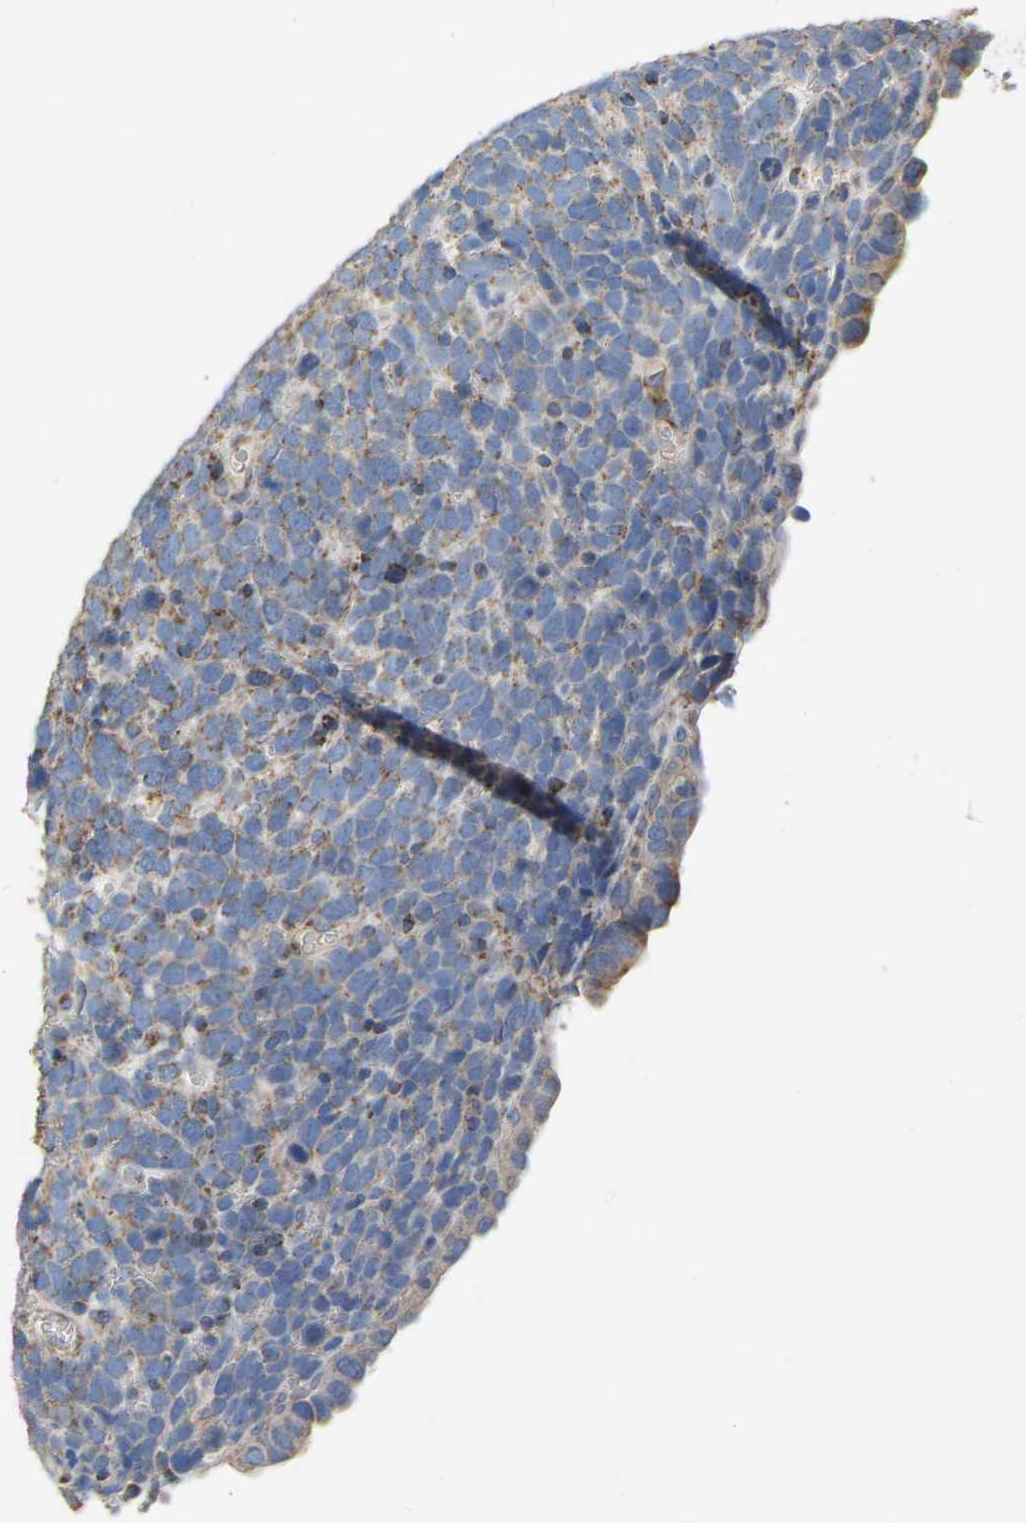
{"staining": {"intensity": "moderate", "quantity": "25%-75%", "location": "cytoplasmic/membranous"}, "tissue": "urothelial cancer", "cell_type": "Tumor cells", "image_type": "cancer", "snomed": [{"axis": "morphology", "description": "Urothelial carcinoma, High grade"}, {"axis": "topography", "description": "Urinary bladder"}], "caption": "IHC (DAB) staining of urothelial cancer reveals moderate cytoplasmic/membranous protein staining in about 25%-75% of tumor cells. (IHC, brightfield microscopy, high magnification).", "gene": "CBLB", "patient": {"sex": "female", "age": 82}}